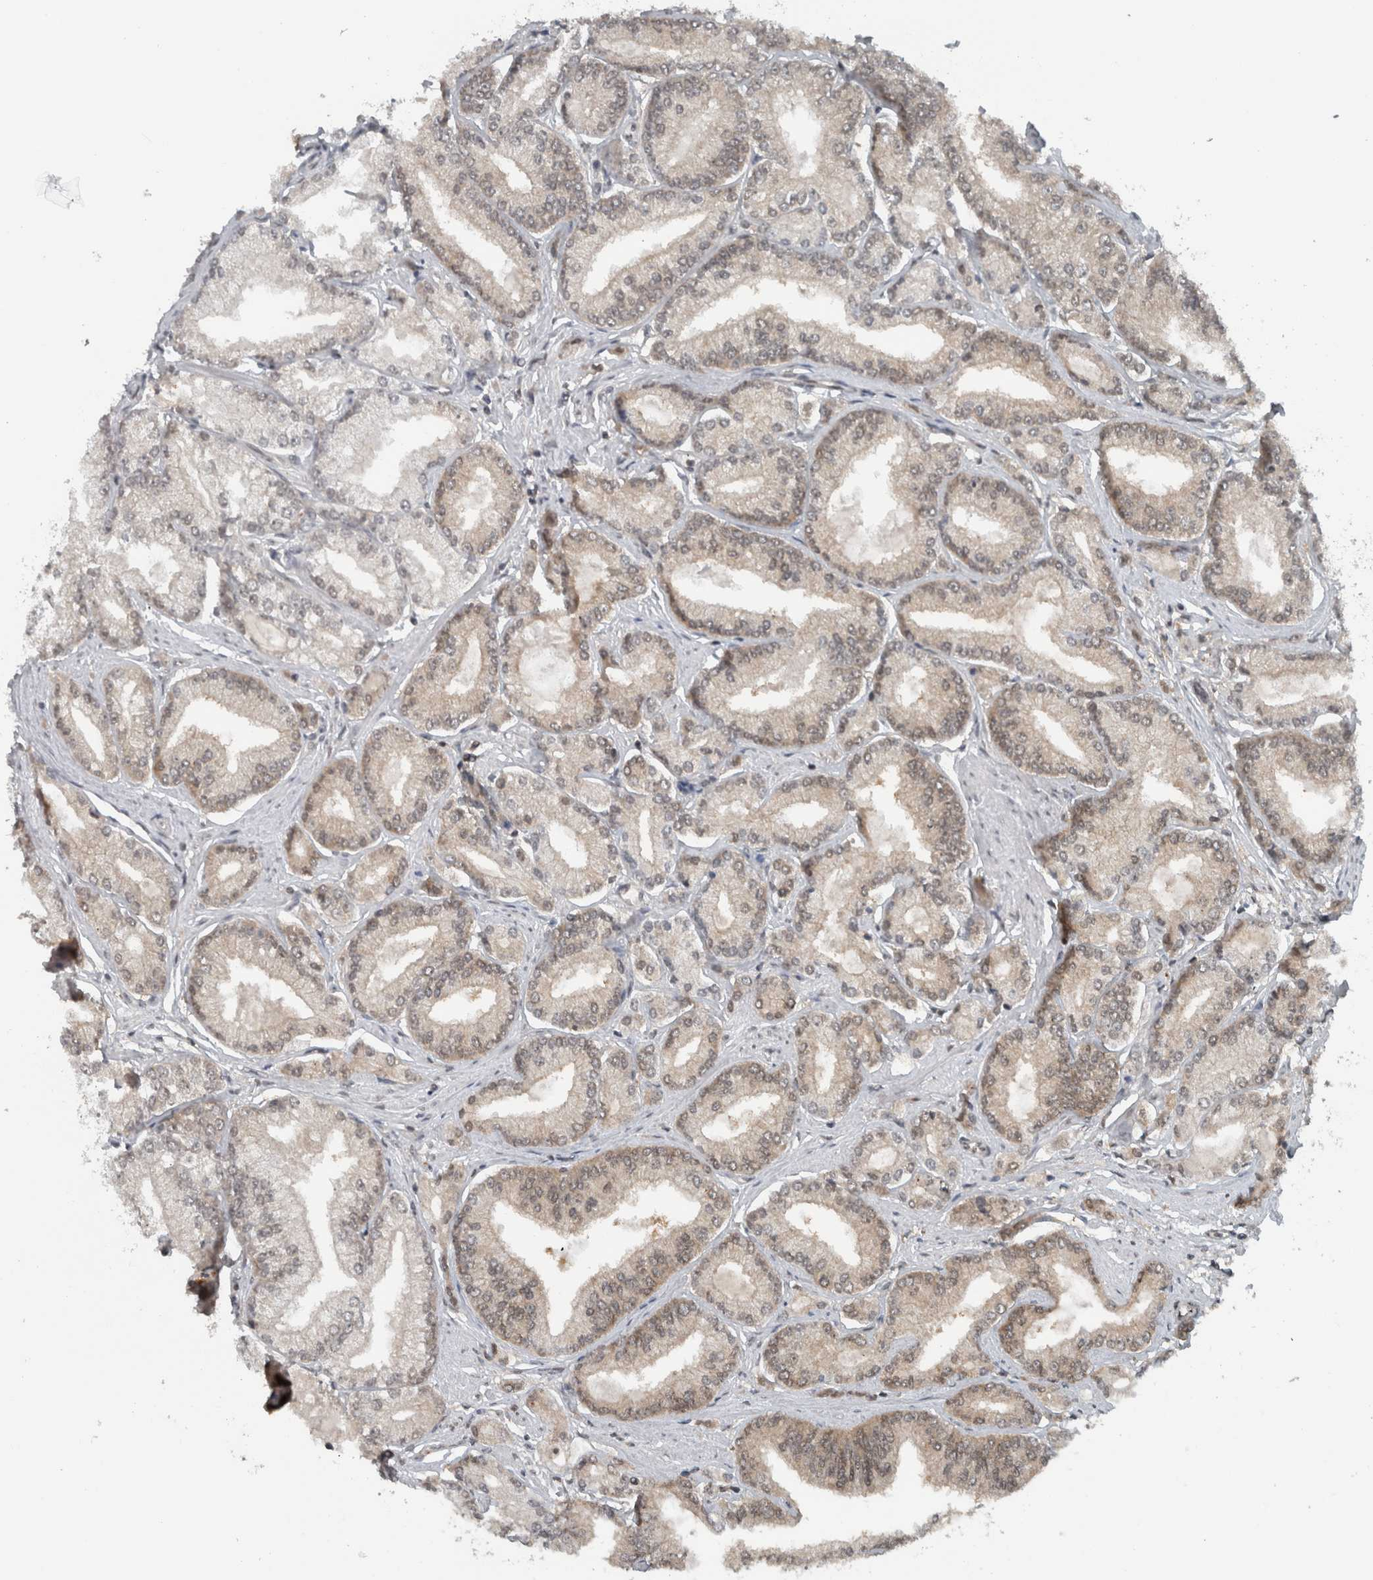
{"staining": {"intensity": "weak", "quantity": "25%-75%", "location": "cytoplasmic/membranous"}, "tissue": "prostate cancer", "cell_type": "Tumor cells", "image_type": "cancer", "snomed": [{"axis": "morphology", "description": "Adenocarcinoma, Low grade"}, {"axis": "topography", "description": "Prostate"}], "caption": "Protein expression analysis of prostate adenocarcinoma (low-grade) demonstrates weak cytoplasmic/membranous positivity in approximately 25%-75% of tumor cells. Using DAB (brown) and hematoxylin (blue) stains, captured at high magnification using brightfield microscopy.", "gene": "SPAG7", "patient": {"sex": "male", "age": 52}}